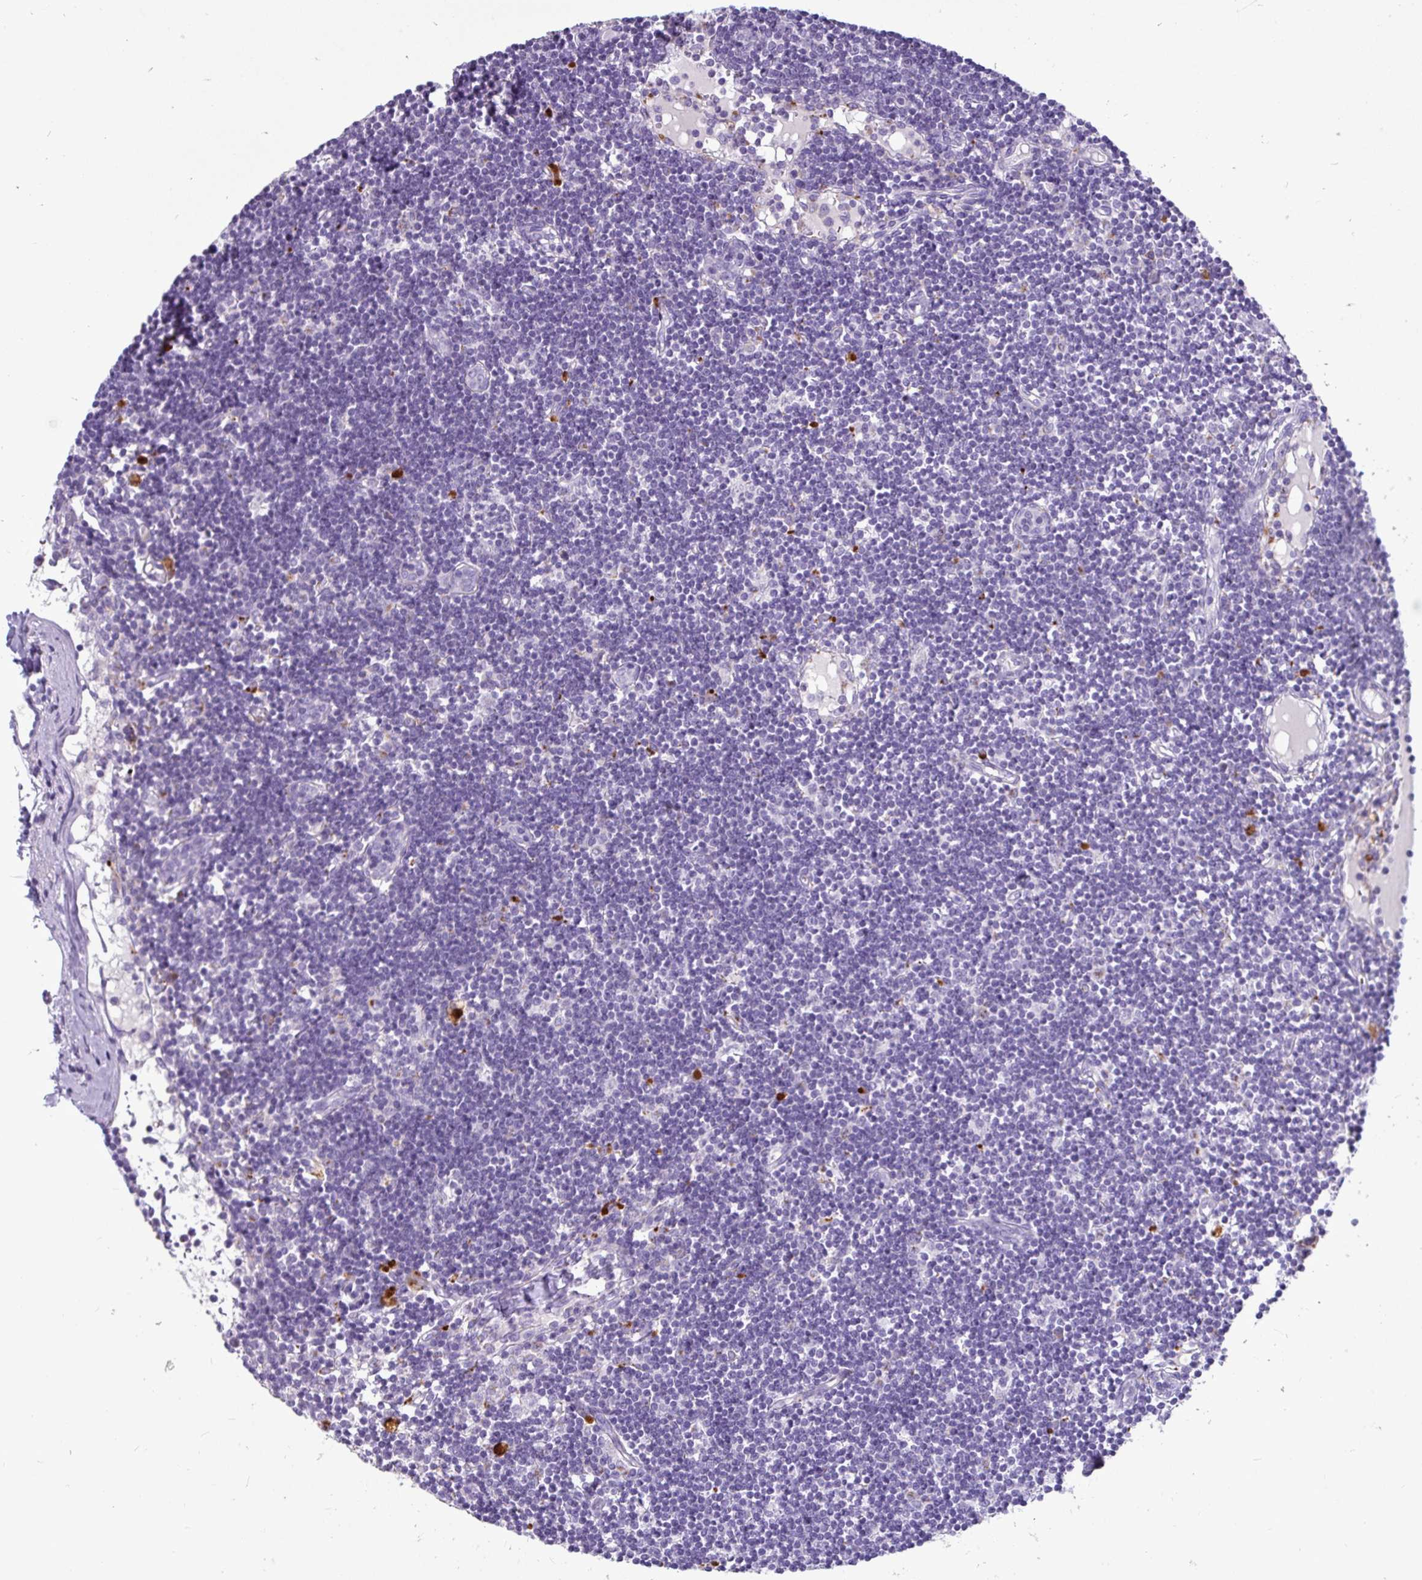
{"staining": {"intensity": "negative", "quantity": "none", "location": "none"}, "tissue": "lymph node", "cell_type": "Germinal center cells", "image_type": "normal", "snomed": [{"axis": "morphology", "description": "Normal tissue, NOS"}, {"axis": "topography", "description": "Lymph node"}], "caption": "Lymph node stained for a protein using immunohistochemistry demonstrates no positivity germinal center cells.", "gene": "CTSZ", "patient": {"sex": "female", "age": 65}}